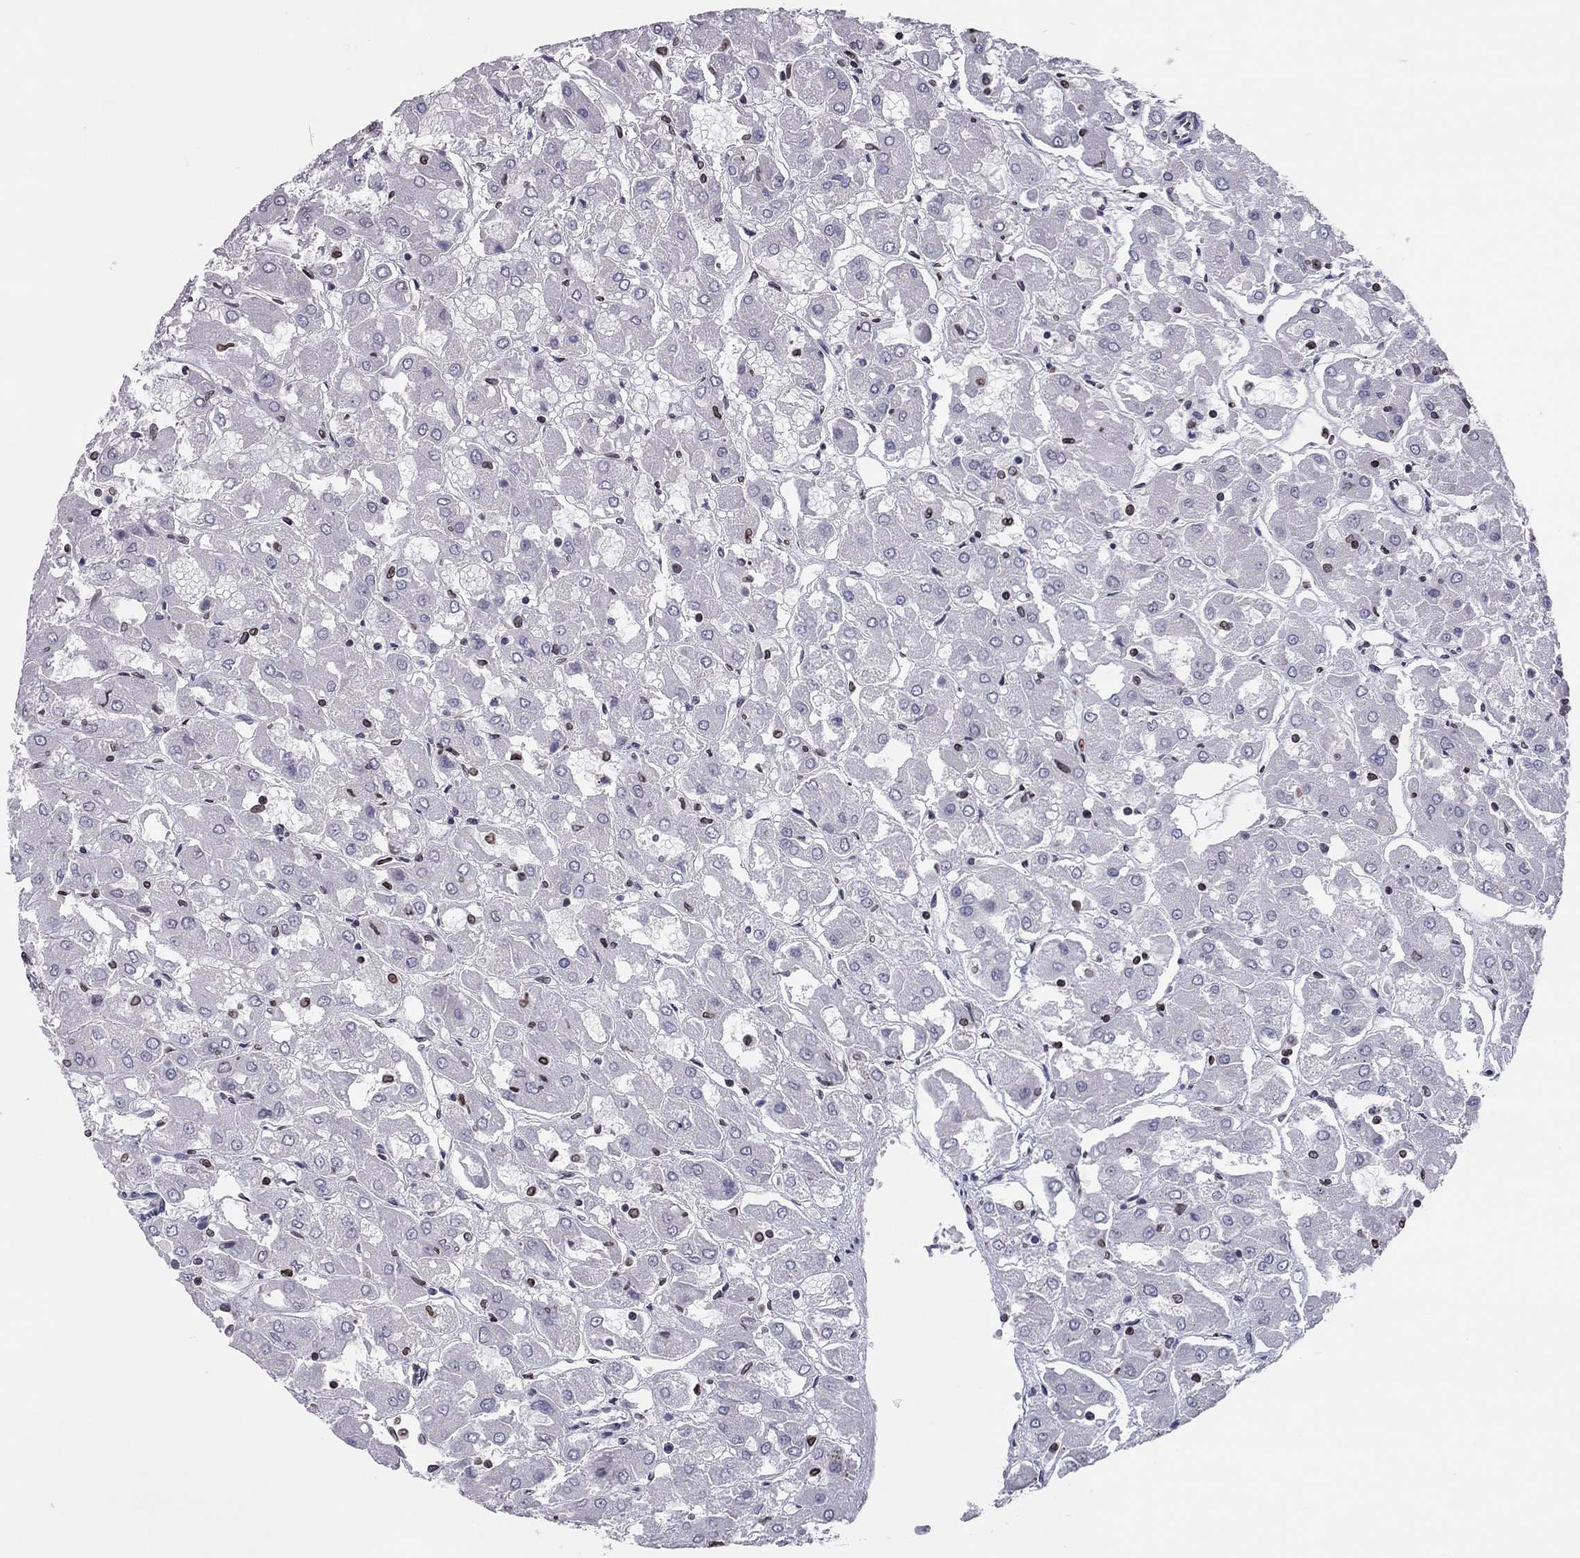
{"staining": {"intensity": "negative", "quantity": "none", "location": "none"}, "tissue": "renal cancer", "cell_type": "Tumor cells", "image_type": "cancer", "snomed": [{"axis": "morphology", "description": "Adenocarcinoma, NOS"}, {"axis": "topography", "description": "Kidney"}], "caption": "Image shows no significant protein positivity in tumor cells of renal cancer.", "gene": "ESPL1", "patient": {"sex": "male", "age": 72}}